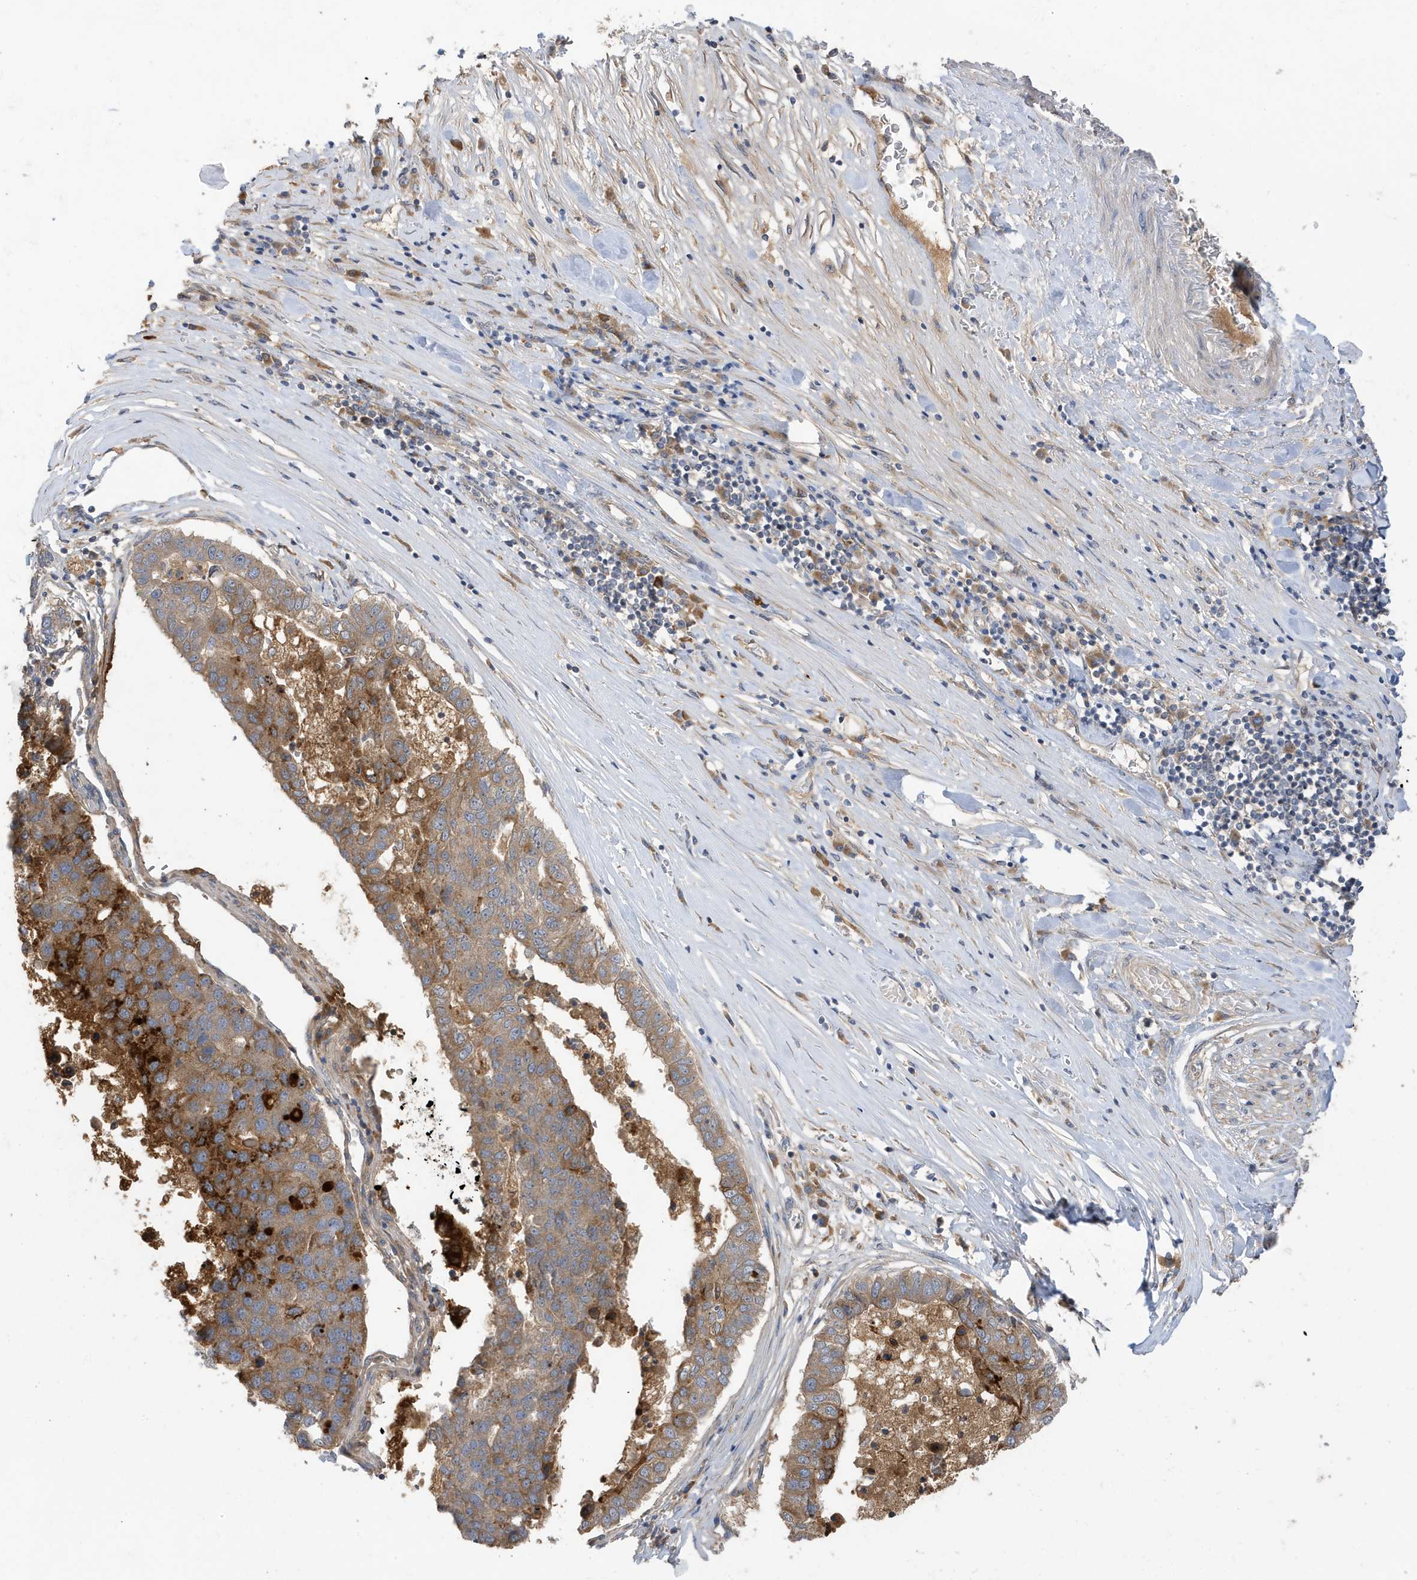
{"staining": {"intensity": "moderate", "quantity": "25%-75%", "location": "cytoplasmic/membranous"}, "tissue": "pancreatic cancer", "cell_type": "Tumor cells", "image_type": "cancer", "snomed": [{"axis": "morphology", "description": "Adenocarcinoma, NOS"}, {"axis": "topography", "description": "Pancreas"}], "caption": "A high-resolution image shows immunohistochemistry (IHC) staining of pancreatic adenocarcinoma, which displays moderate cytoplasmic/membranous expression in approximately 25%-75% of tumor cells.", "gene": "LAPTM4A", "patient": {"sex": "female", "age": 61}}